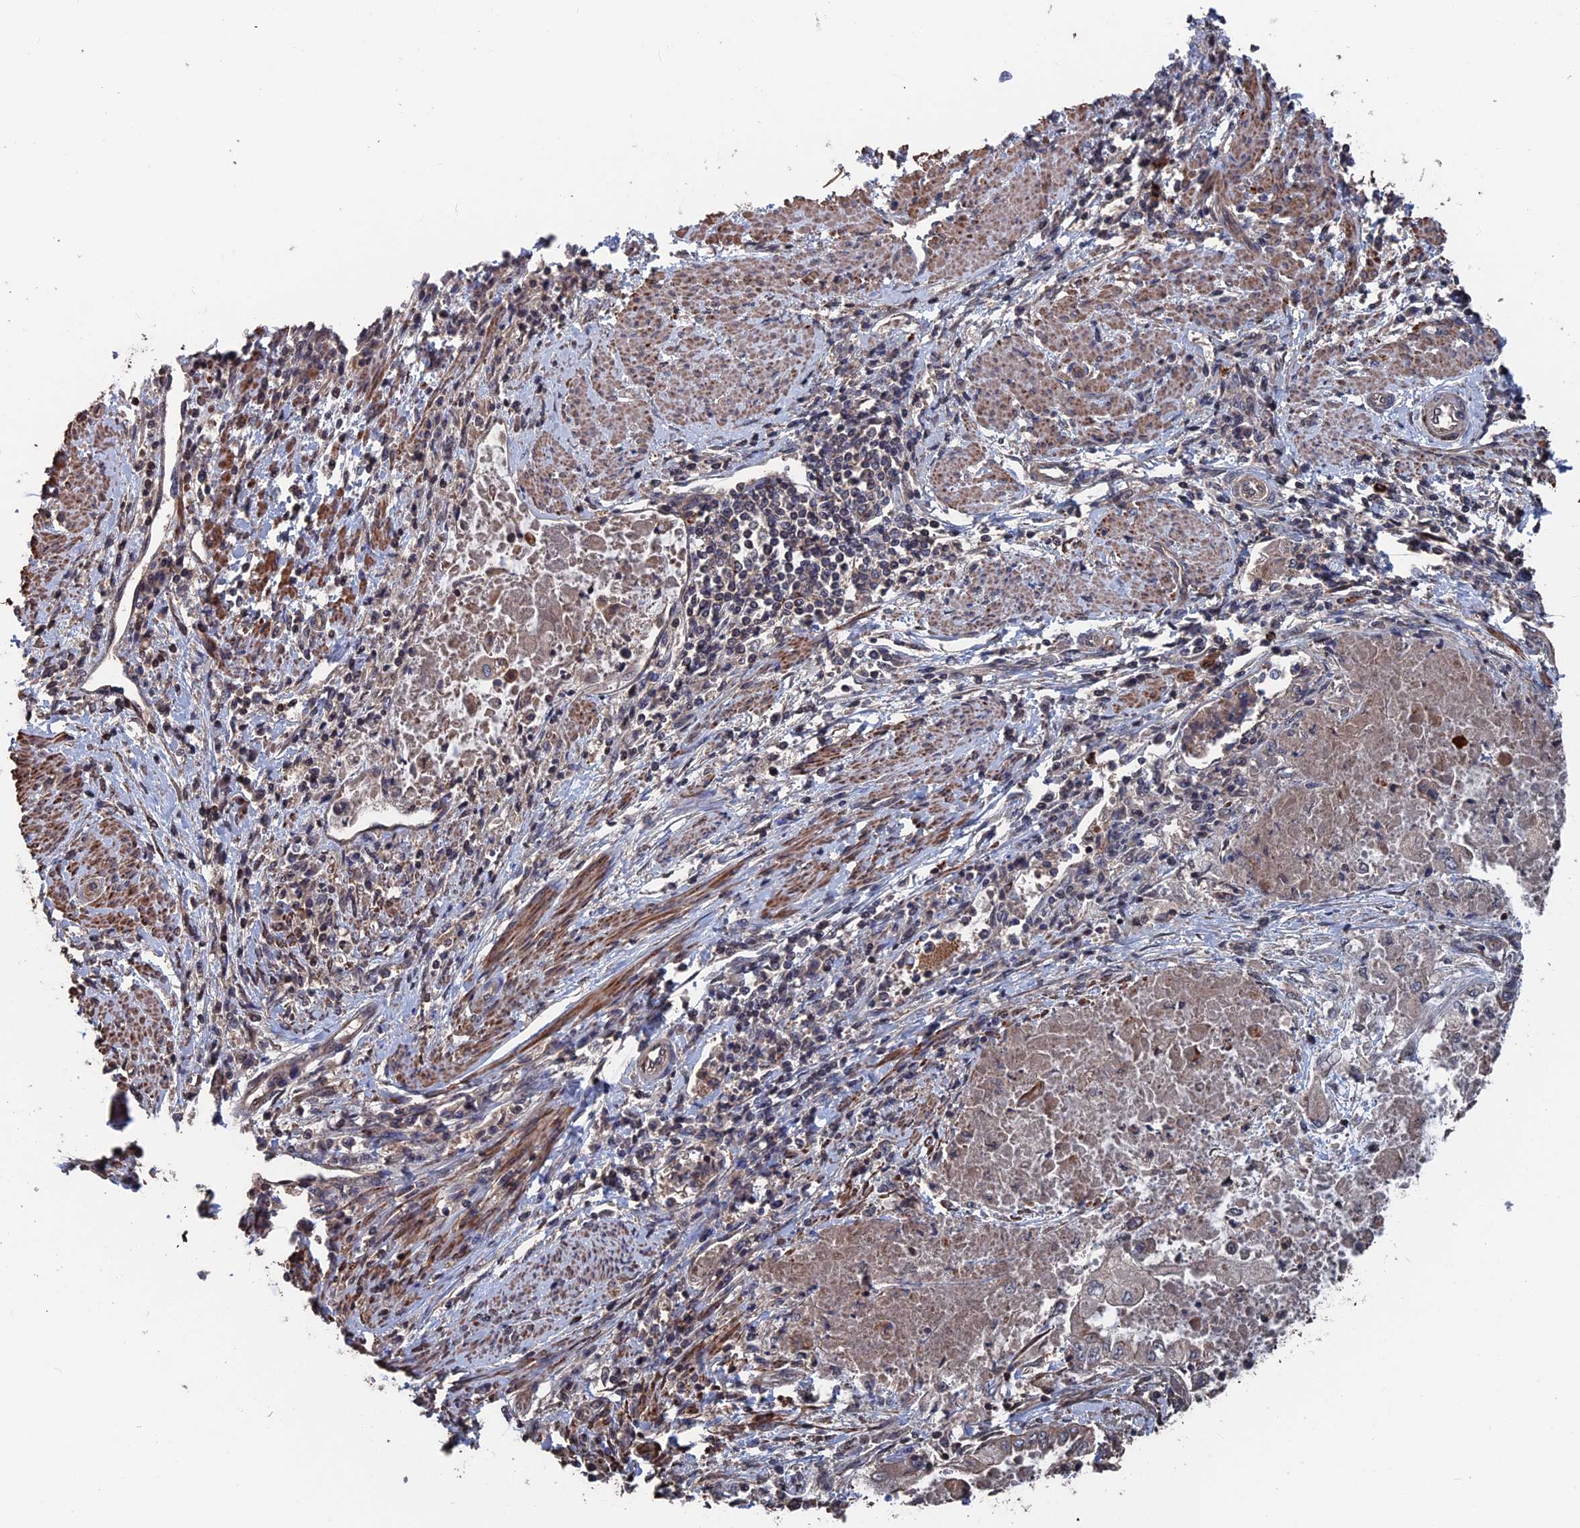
{"staining": {"intensity": "weak", "quantity": "<25%", "location": "cytoplasmic/membranous"}, "tissue": "endometrial cancer", "cell_type": "Tumor cells", "image_type": "cancer", "snomed": [{"axis": "morphology", "description": "Adenocarcinoma, NOS"}, {"axis": "topography", "description": "Uterus"}, {"axis": "topography", "description": "Endometrium"}], "caption": "The IHC photomicrograph has no significant expression in tumor cells of adenocarcinoma (endometrial) tissue. (DAB (3,3'-diaminobenzidine) immunohistochemistry, high magnification).", "gene": "PDE12", "patient": {"sex": "female", "age": 70}}